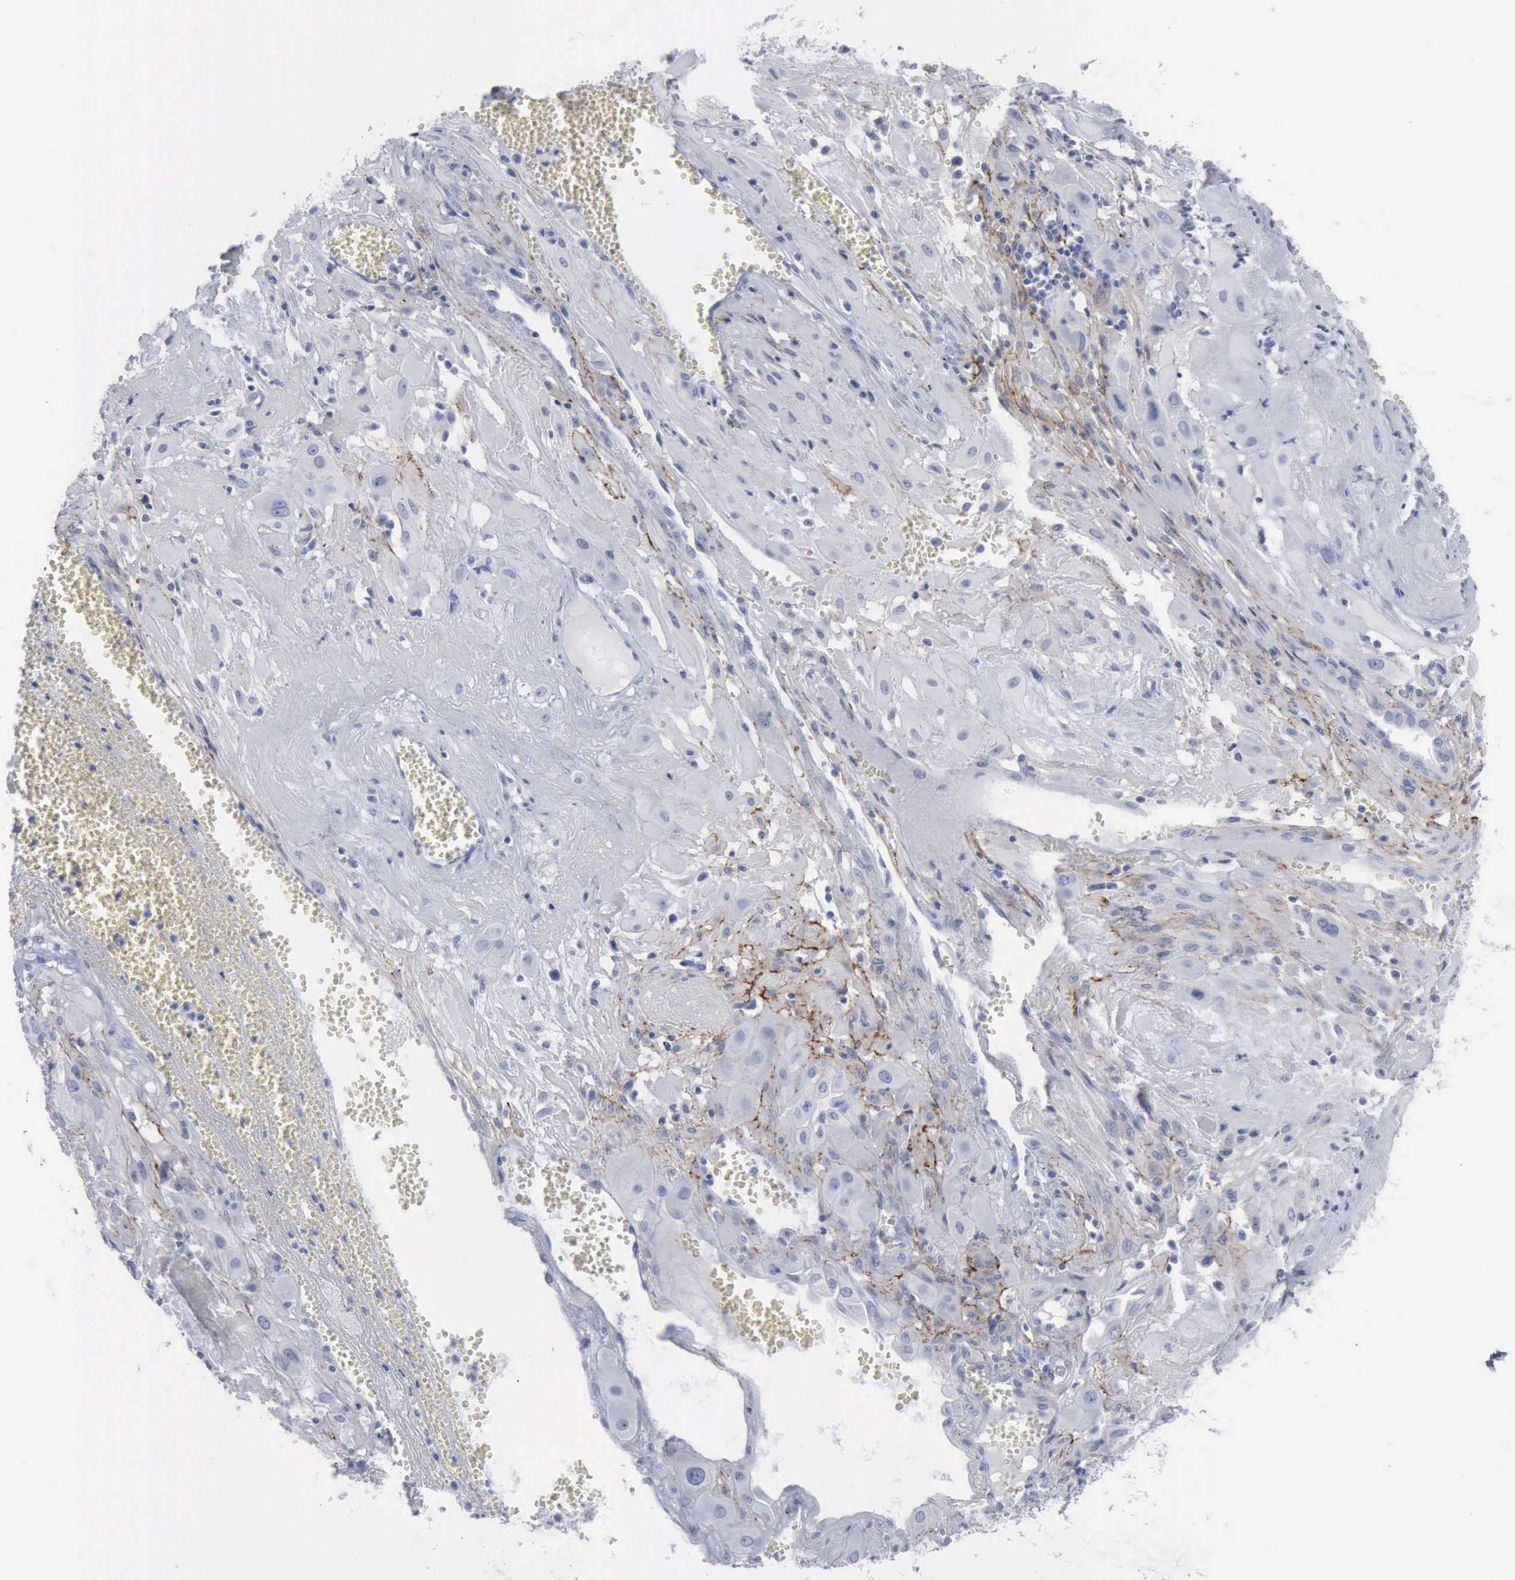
{"staining": {"intensity": "negative", "quantity": "none", "location": "none"}, "tissue": "cervical cancer", "cell_type": "Tumor cells", "image_type": "cancer", "snomed": [{"axis": "morphology", "description": "Squamous cell carcinoma, NOS"}, {"axis": "topography", "description": "Cervix"}], "caption": "The image displays no significant staining in tumor cells of squamous cell carcinoma (cervical).", "gene": "VCAM1", "patient": {"sex": "female", "age": 34}}